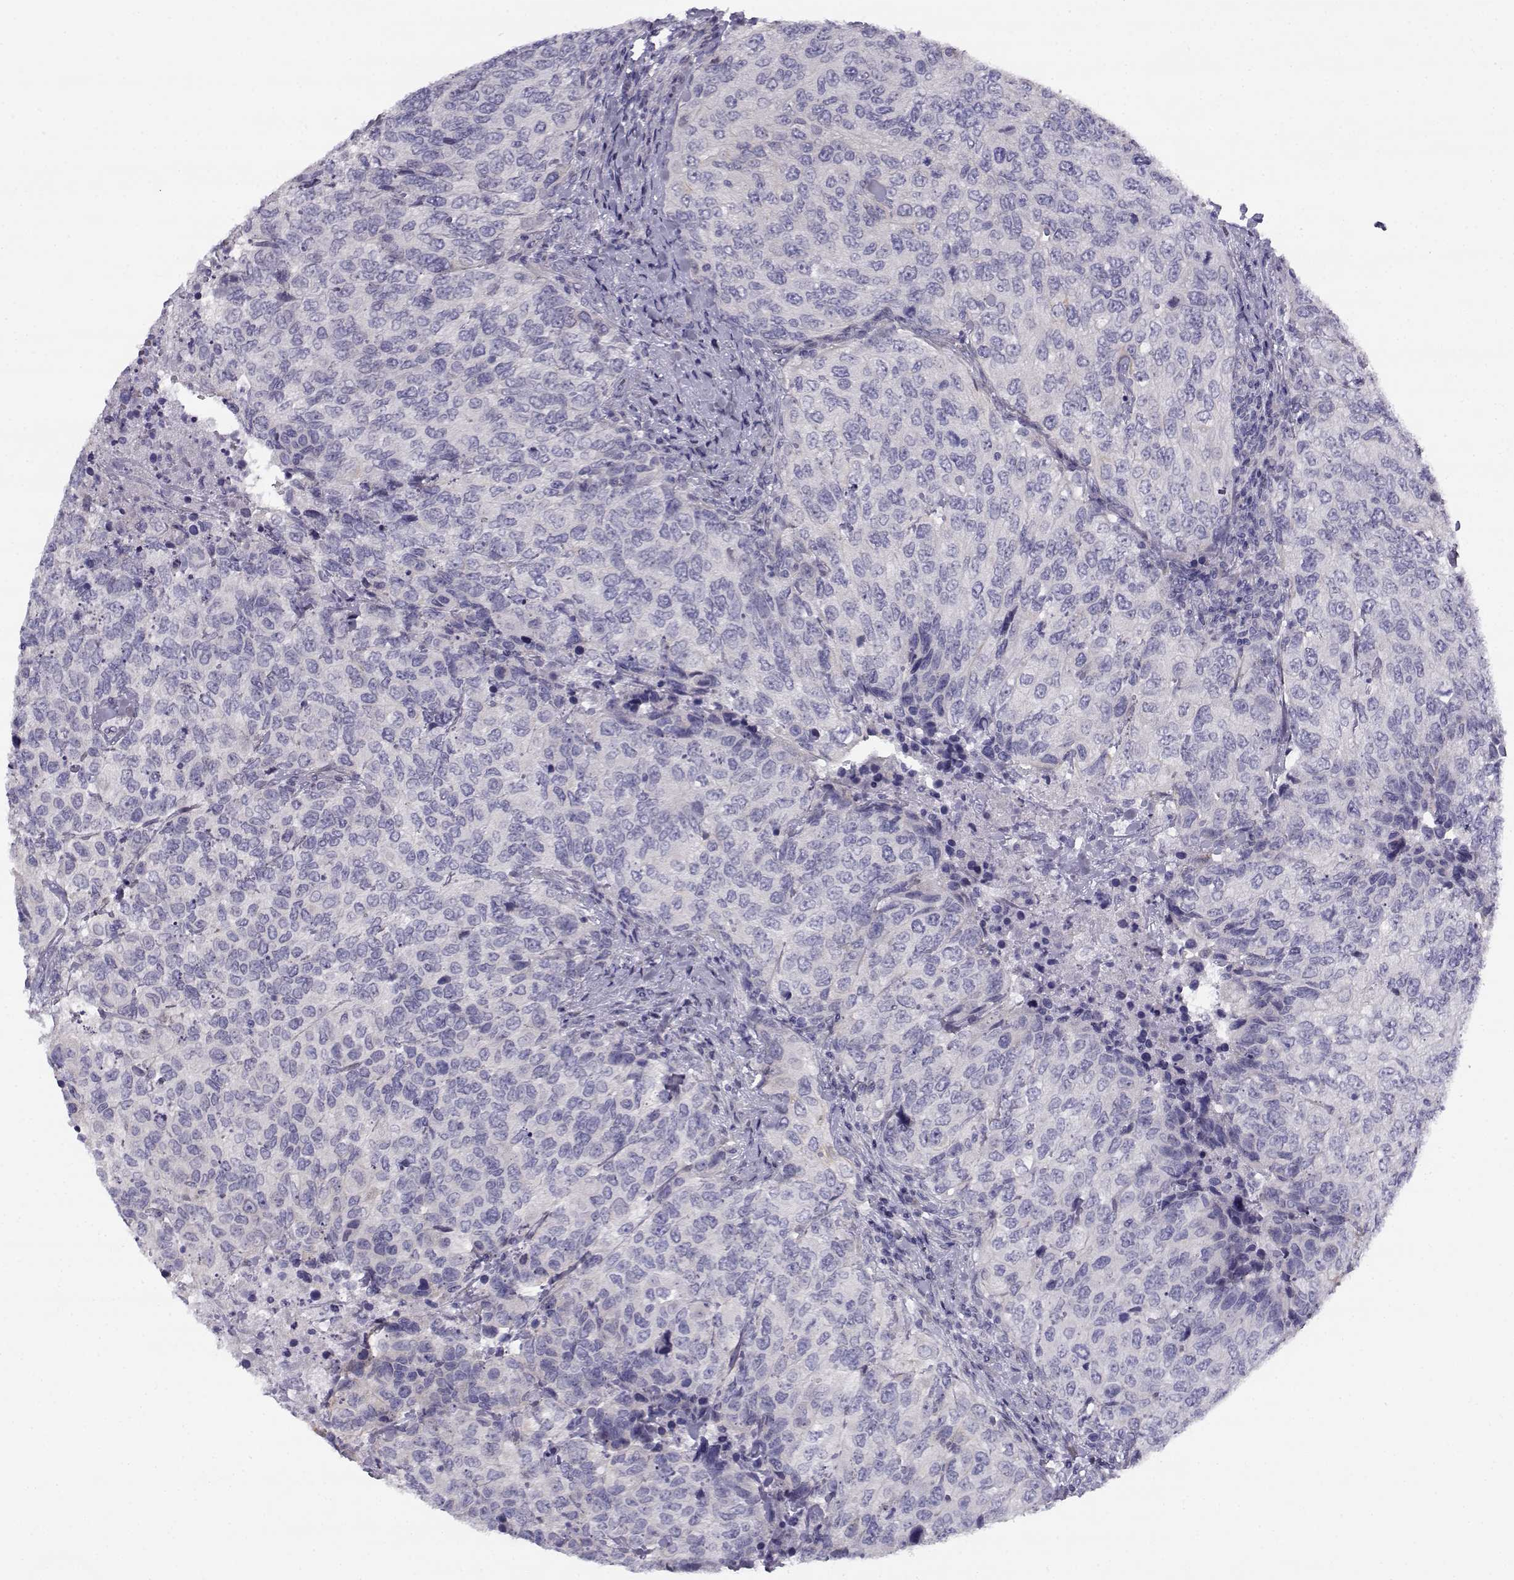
{"staining": {"intensity": "negative", "quantity": "none", "location": "none"}, "tissue": "urothelial cancer", "cell_type": "Tumor cells", "image_type": "cancer", "snomed": [{"axis": "morphology", "description": "Urothelial carcinoma, High grade"}, {"axis": "topography", "description": "Urinary bladder"}], "caption": "Tumor cells show no significant protein positivity in urothelial cancer.", "gene": "CREB3L3", "patient": {"sex": "female", "age": 78}}